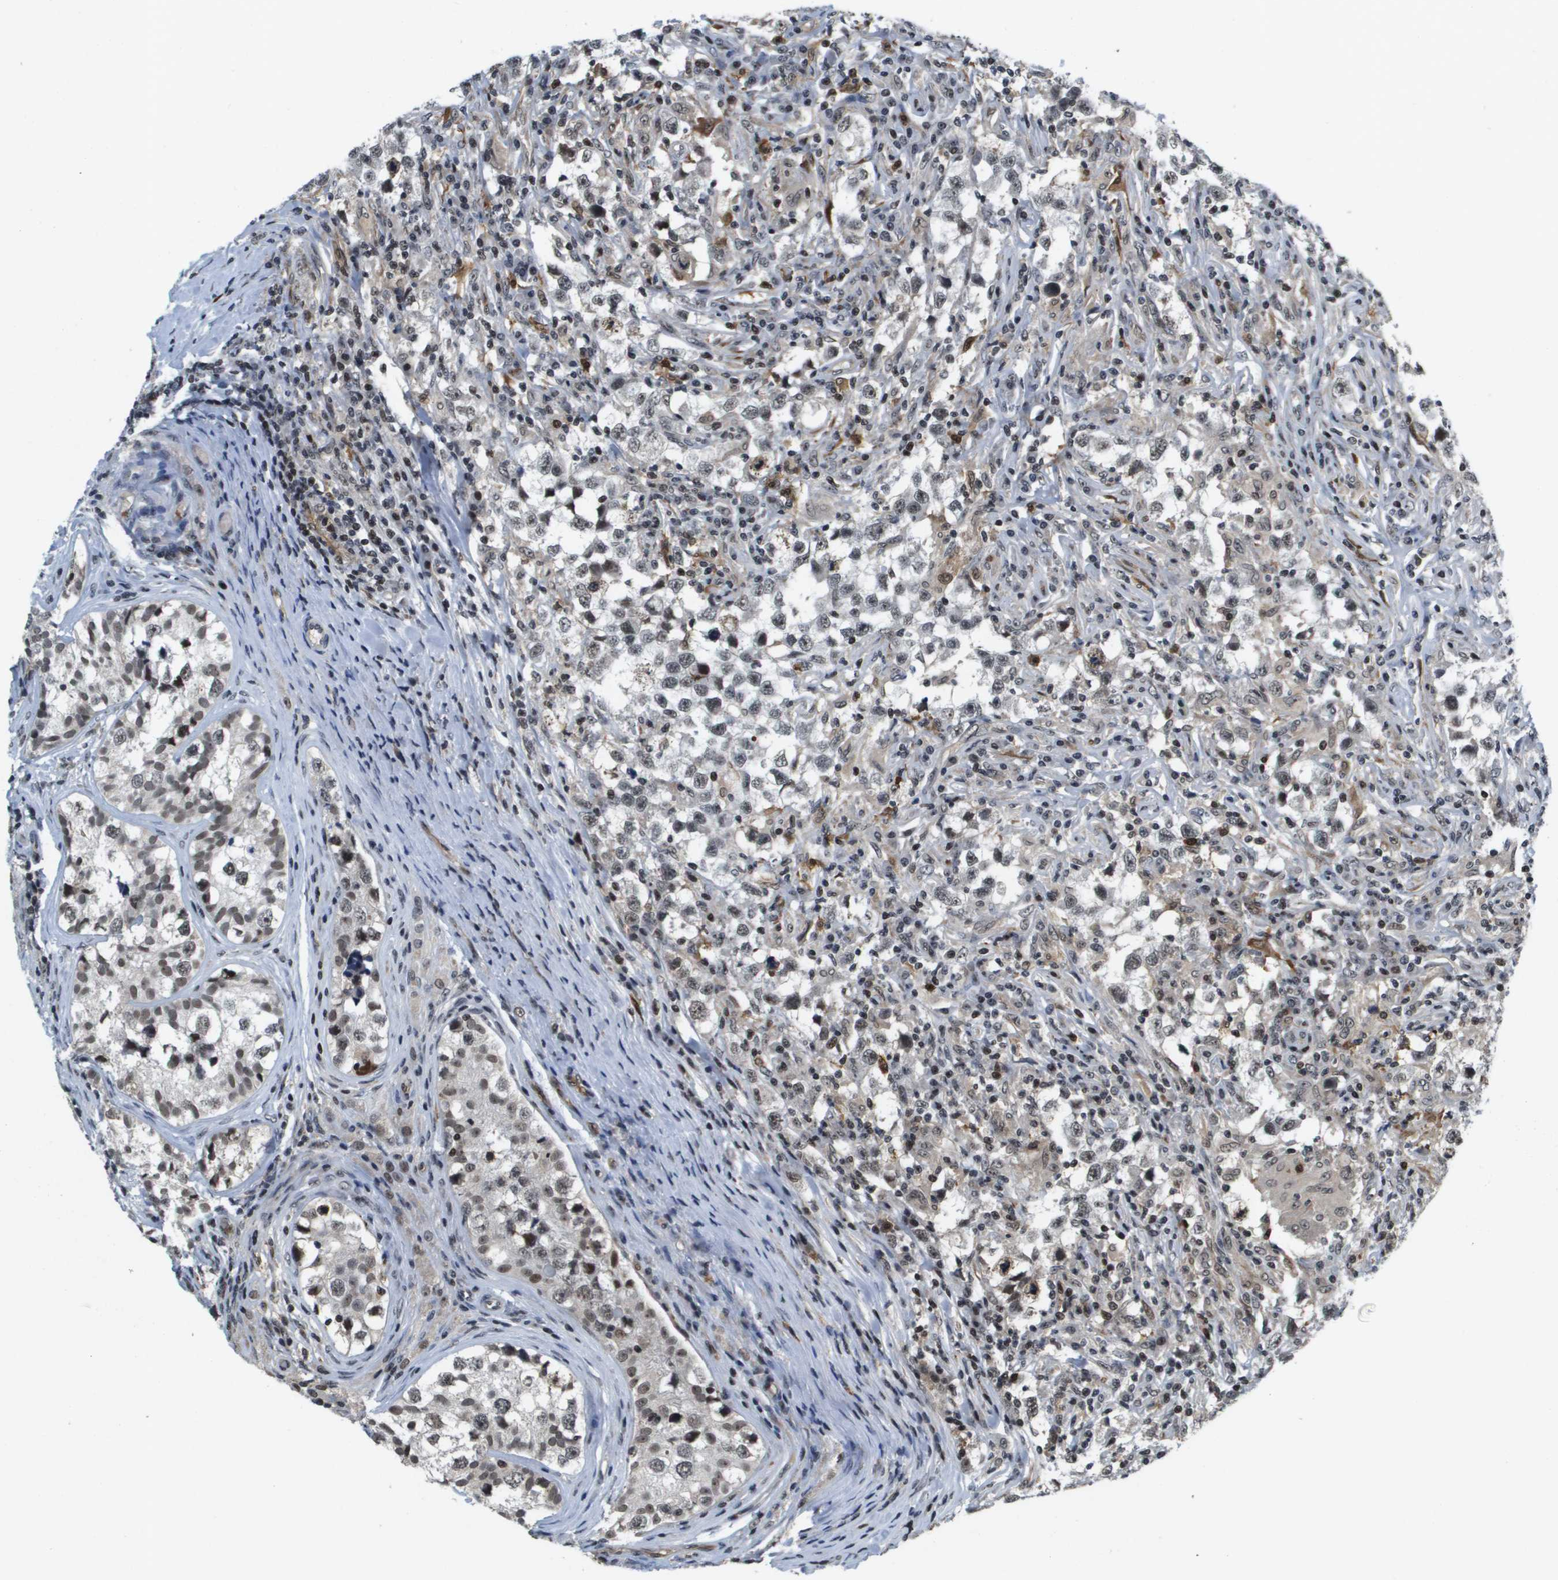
{"staining": {"intensity": "weak", "quantity": ">75%", "location": "nuclear"}, "tissue": "testis cancer", "cell_type": "Tumor cells", "image_type": "cancer", "snomed": [{"axis": "morphology", "description": "Carcinoma, Embryonal, NOS"}, {"axis": "topography", "description": "Testis"}], "caption": "This is an image of IHC staining of testis cancer (embryonal carcinoma), which shows weak expression in the nuclear of tumor cells.", "gene": "EP400", "patient": {"sex": "male", "age": 21}}